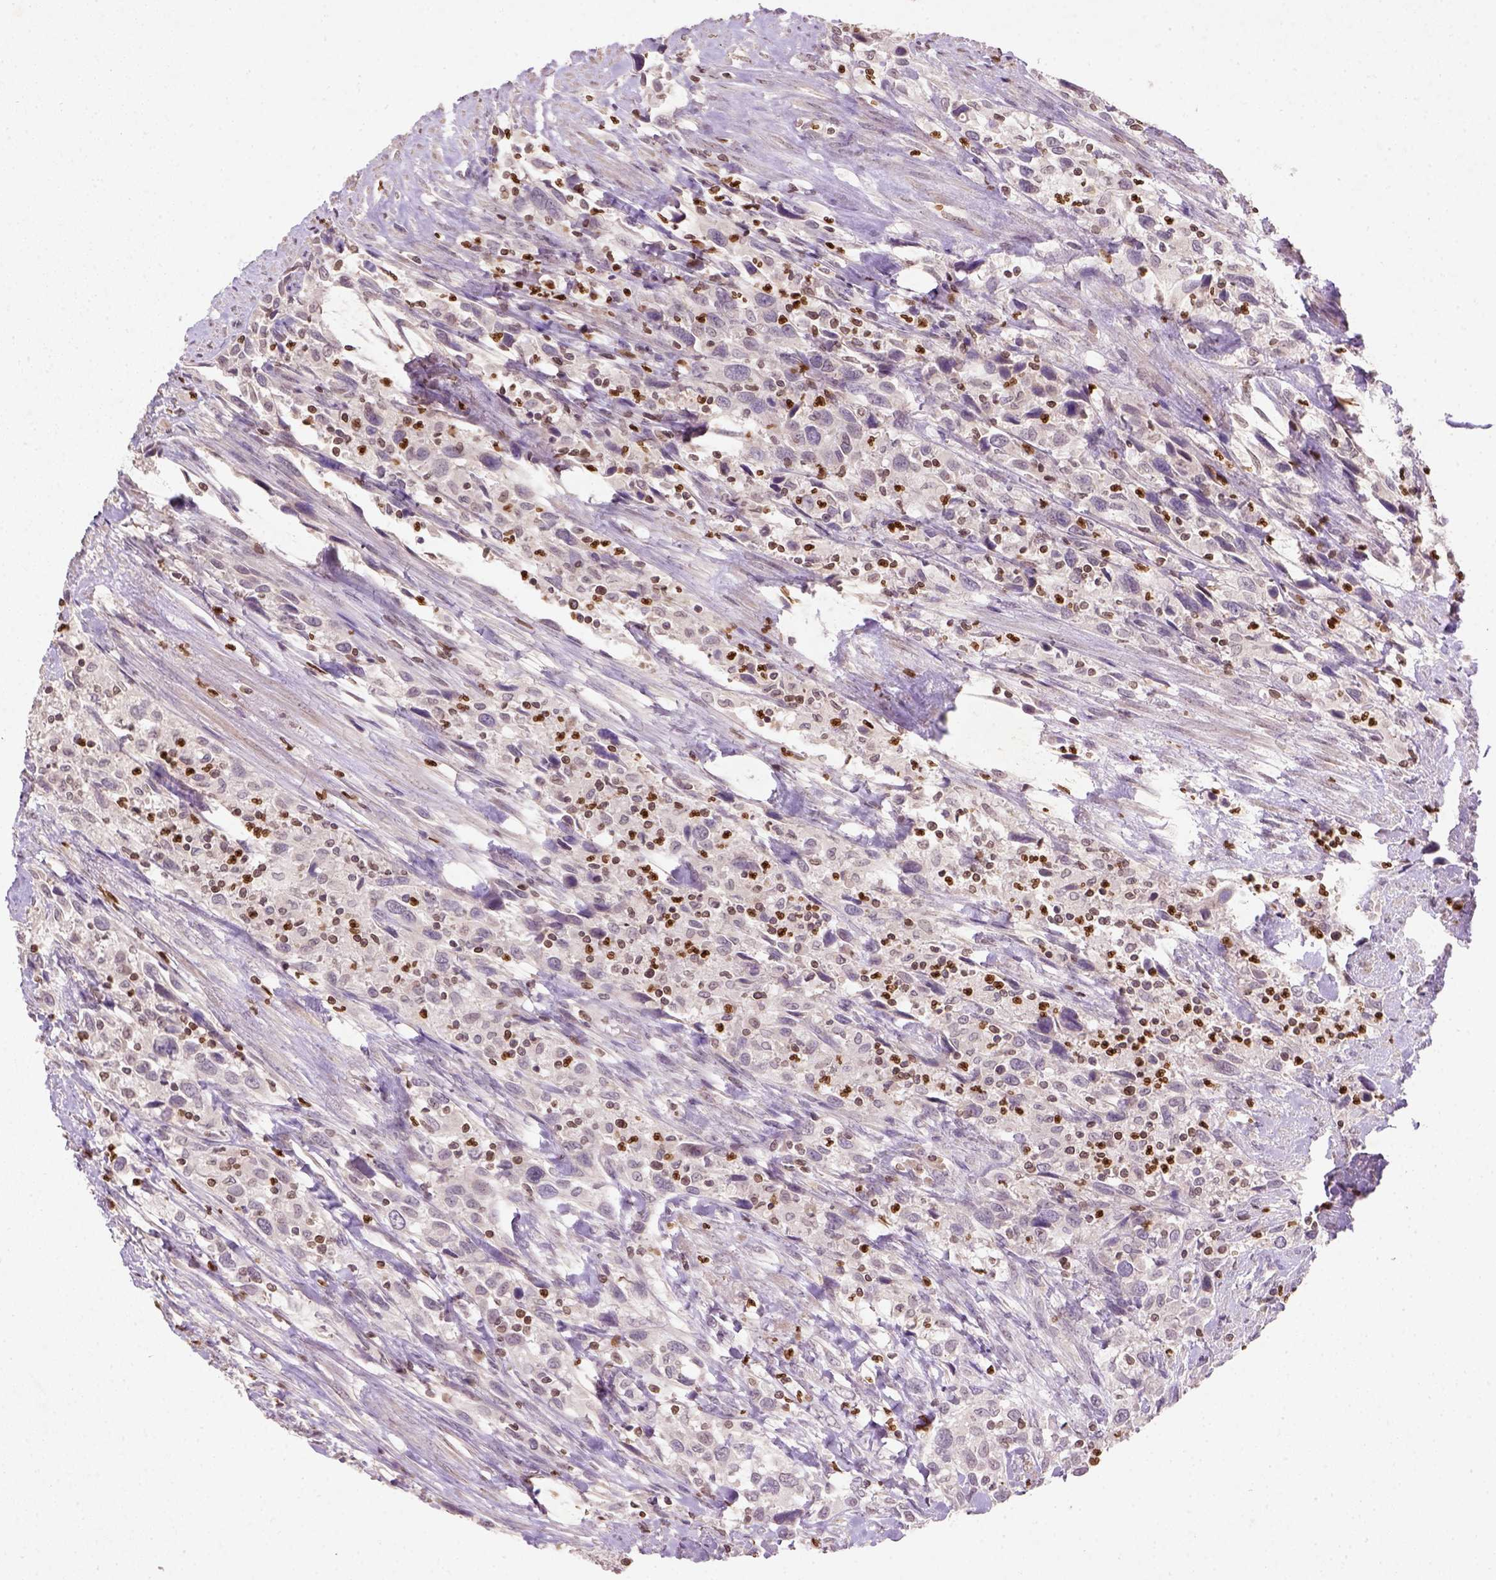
{"staining": {"intensity": "negative", "quantity": "none", "location": "none"}, "tissue": "urothelial cancer", "cell_type": "Tumor cells", "image_type": "cancer", "snomed": [{"axis": "morphology", "description": "Urothelial carcinoma, NOS"}, {"axis": "morphology", "description": "Urothelial carcinoma, High grade"}, {"axis": "topography", "description": "Urinary bladder"}], "caption": "An immunohistochemistry (IHC) image of urothelial cancer is shown. There is no staining in tumor cells of urothelial cancer.", "gene": "NUDT3", "patient": {"sex": "female", "age": 64}}